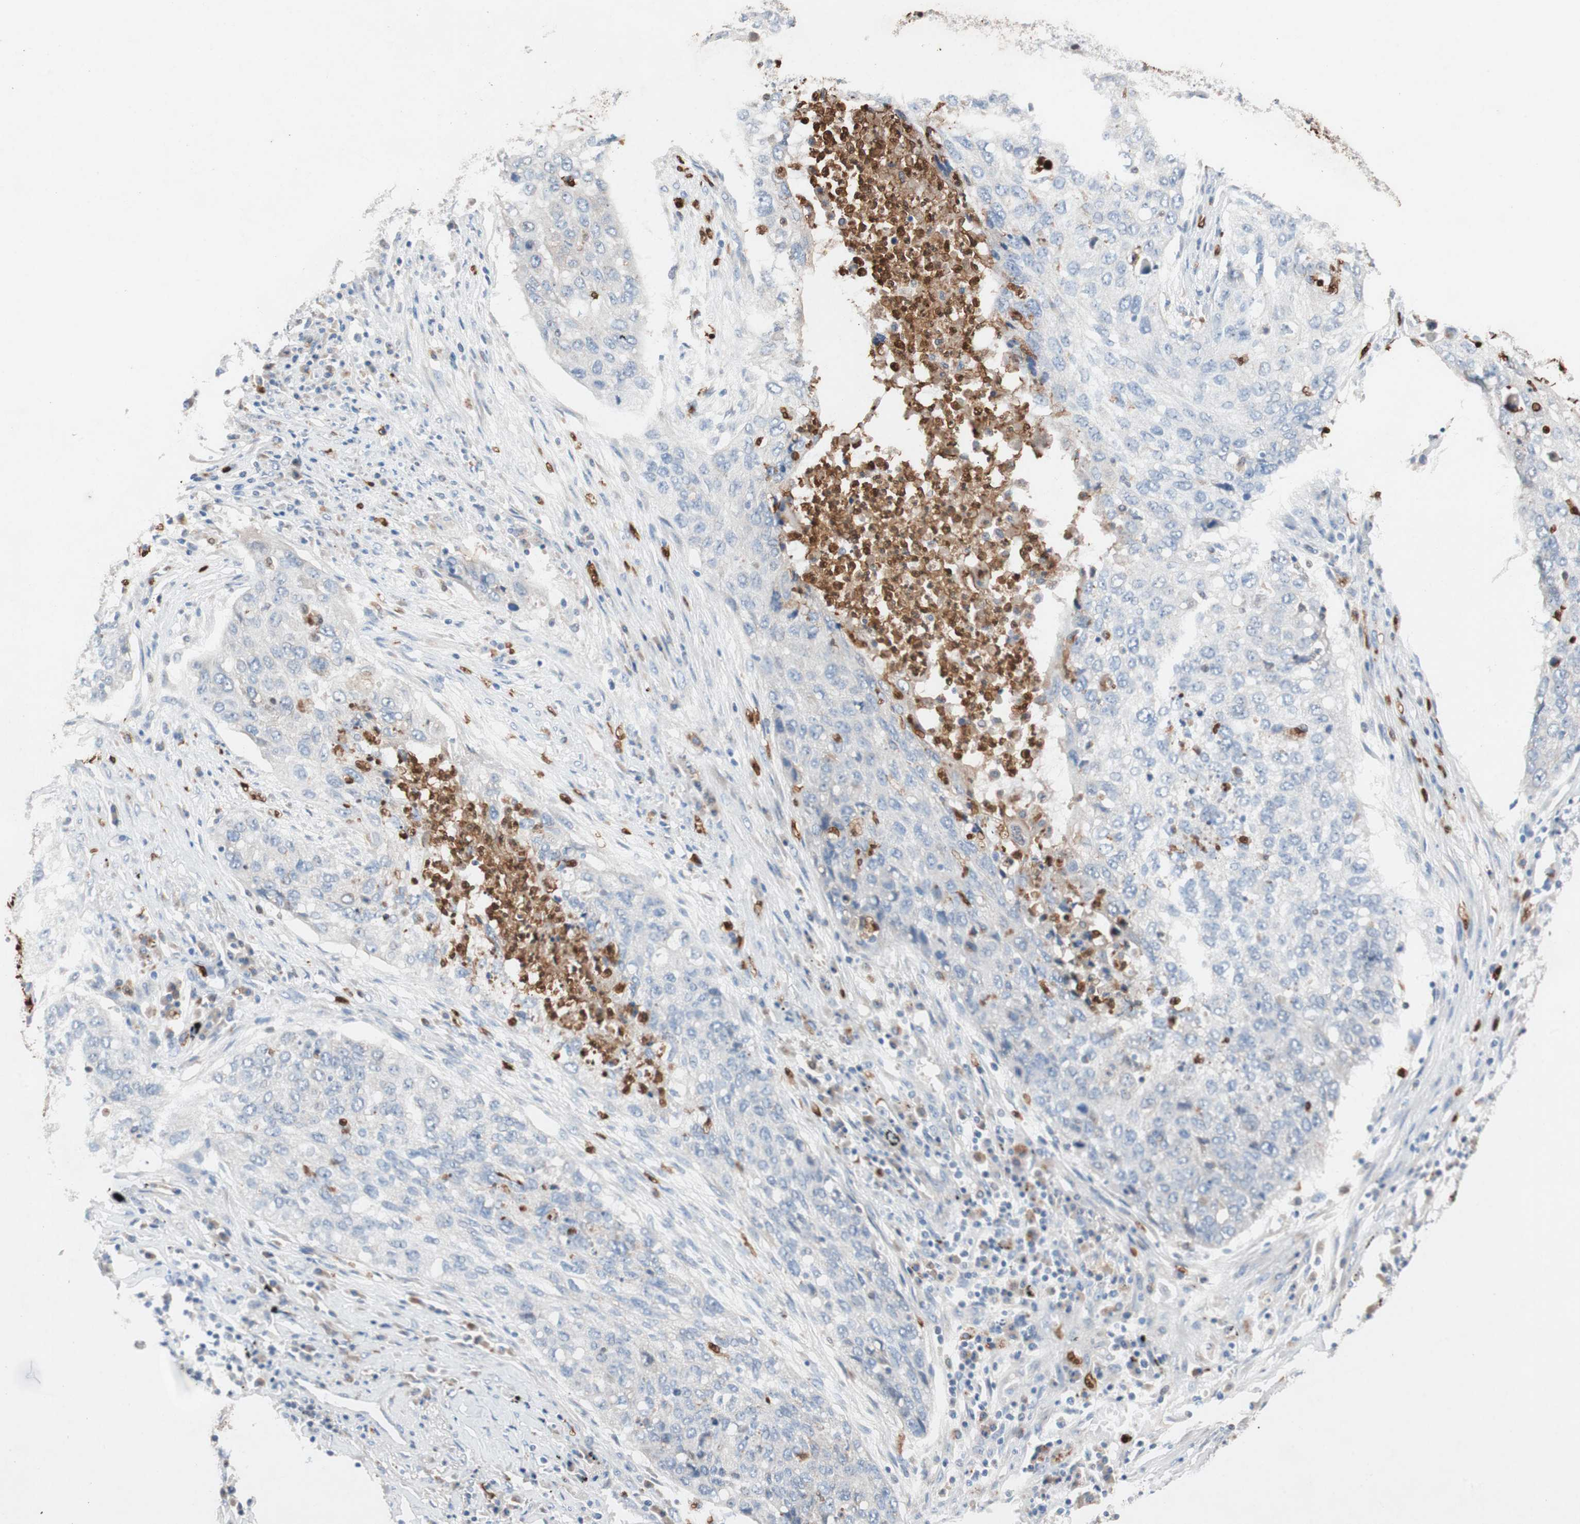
{"staining": {"intensity": "negative", "quantity": "none", "location": "none"}, "tissue": "lung cancer", "cell_type": "Tumor cells", "image_type": "cancer", "snomed": [{"axis": "morphology", "description": "Squamous cell carcinoma, NOS"}, {"axis": "topography", "description": "Lung"}], "caption": "DAB (3,3'-diaminobenzidine) immunohistochemical staining of lung cancer shows no significant staining in tumor cells.", "gene": "CLEC4D", "patient": {"sex": "female", "age": 63}}